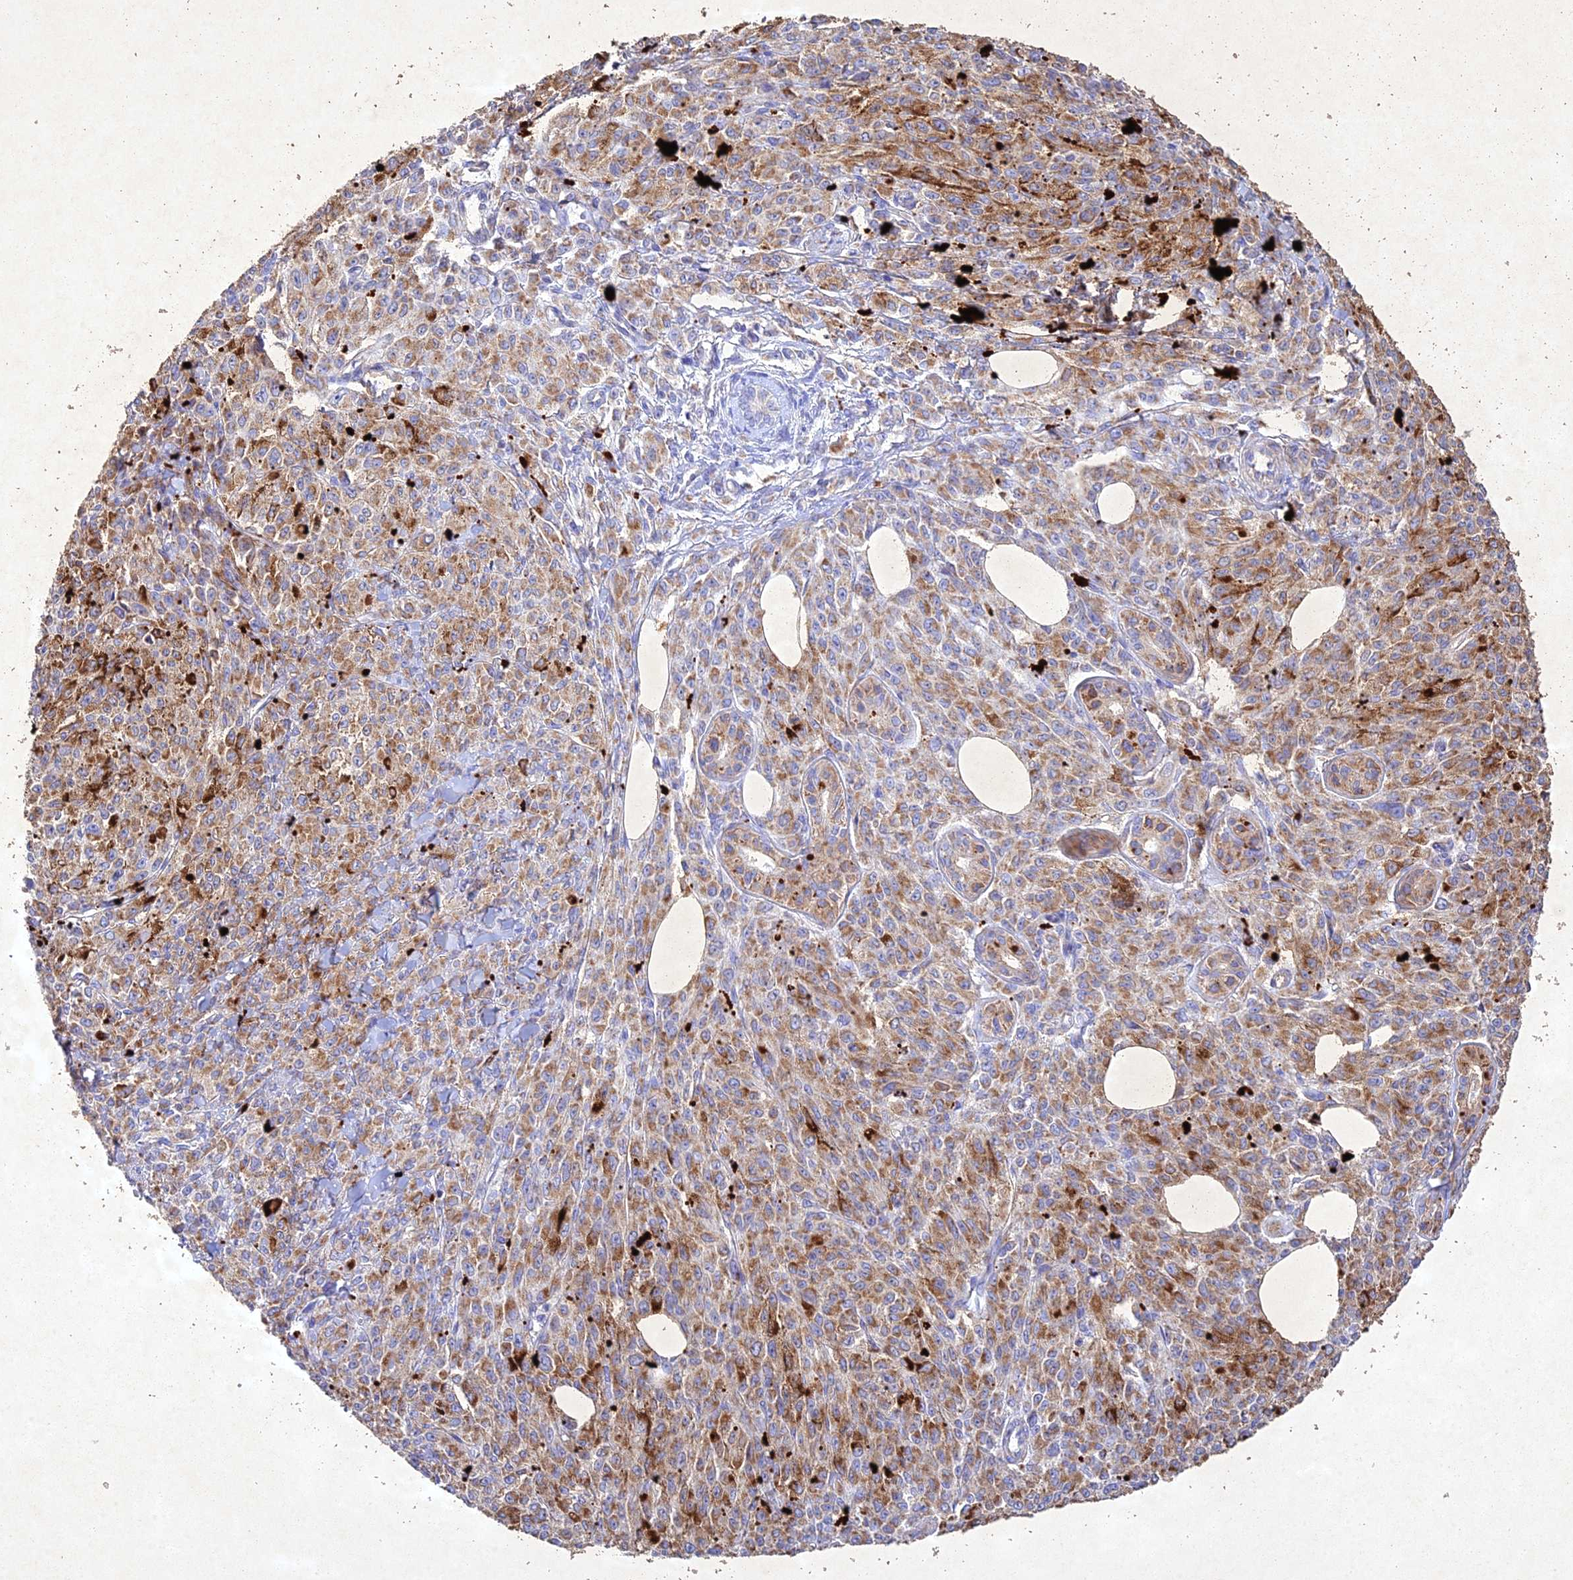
{"staining": {"intensity": "moderate", "quantity": ">75%", "location": "cytoplasmic/membranous"}, "tissue": "melanoma", "cell_type": "Tumor cells", "image_type": "cancer", "snomed": [{"axis": "morphology", "description": "Malignant melanoma, NOS"}, {"axis": "topography", "description": "Skin"}], "caption": "DAB (3,3'-diaminobenzidine) immunohistochemical staining of human malignant melanoma demonstrates moderate cytoplasmic/membranous protein staining in approximately >75% of tumor cells. The staining is performed using DAB (3,3'-diaminobenzidine) brown chromogen to label protein expression. The nuclei are counter-stained blue using hematoxylin.", "gene": "NDUFV1", "patient": {"sex": "female", "age": 52}}